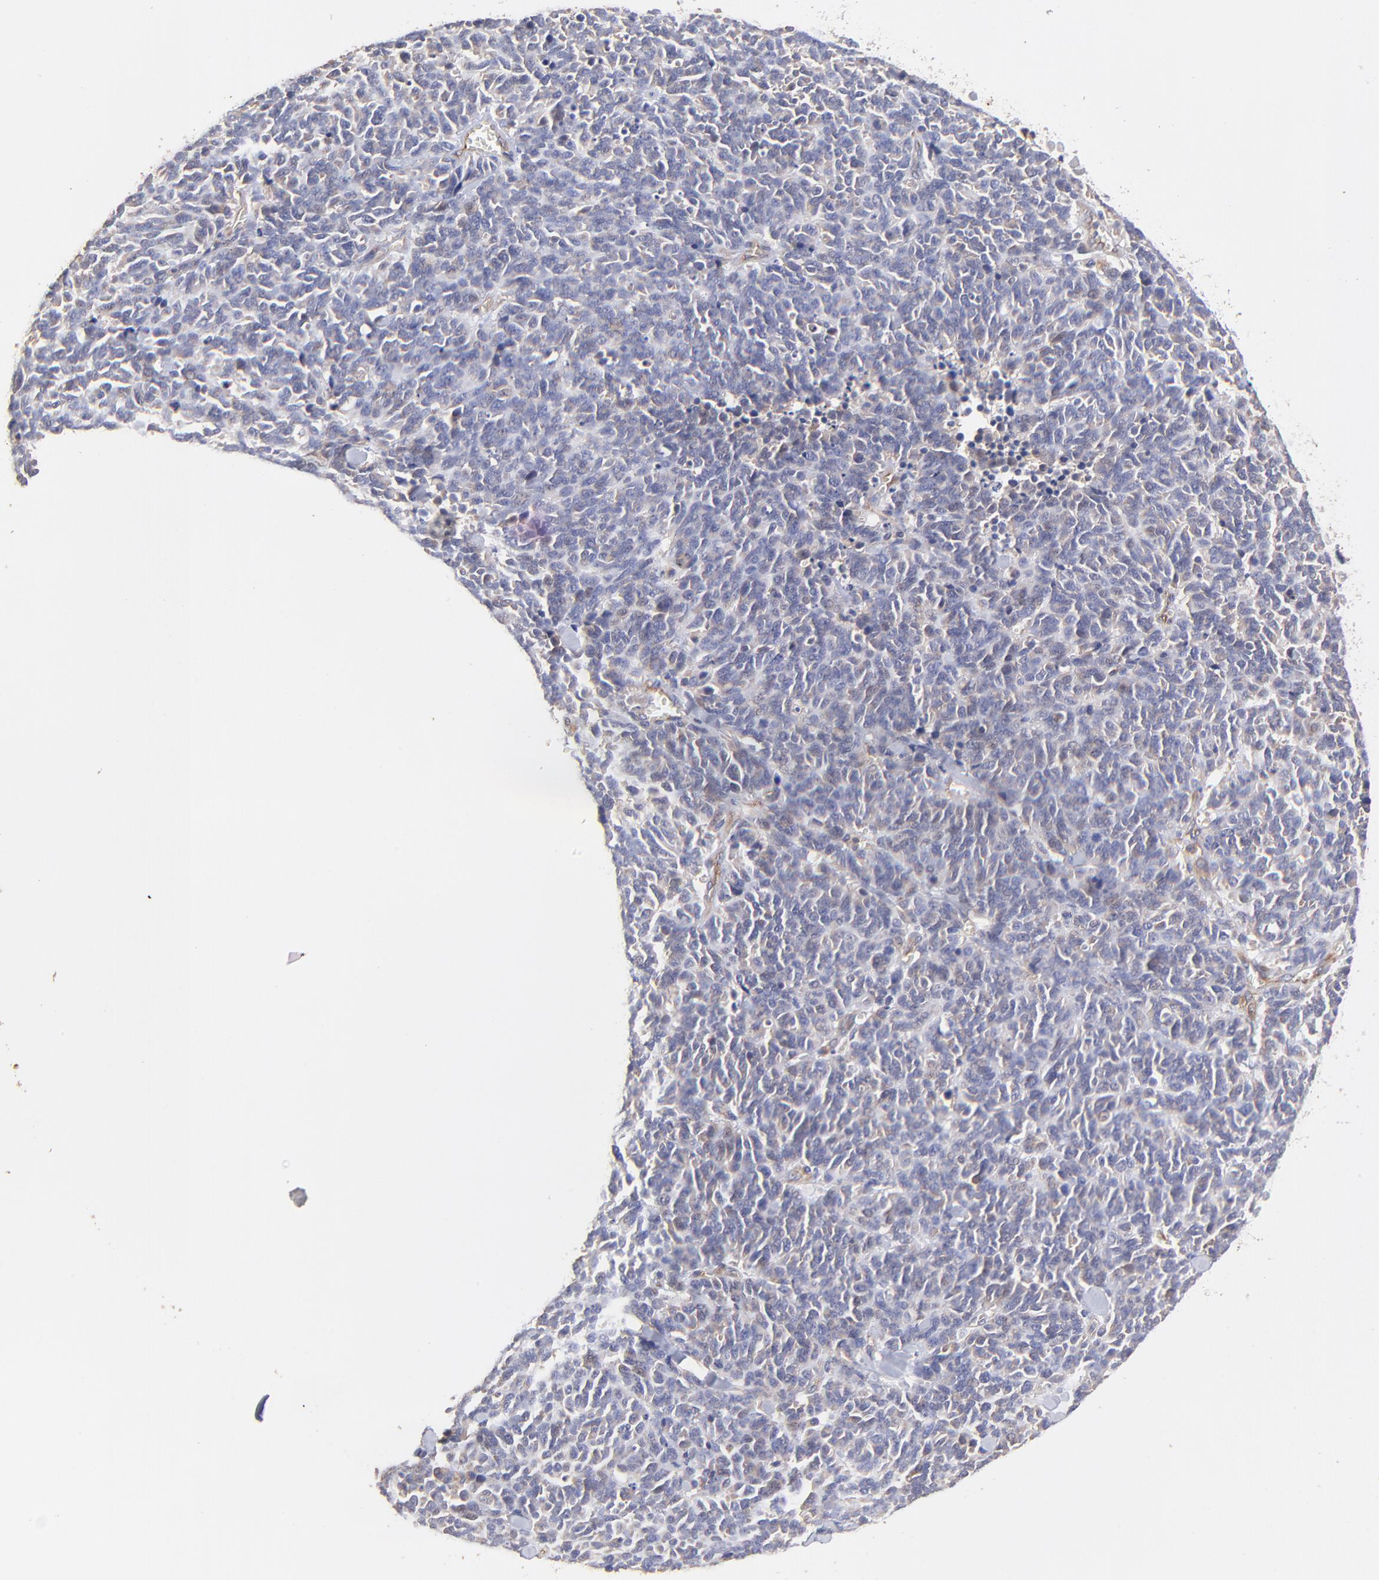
{"staining": {"intensity": "negative", "quantity": "none", "location": "none"}, "tissue": "lung cancer", "cell_type": "Tumor cells", "image_type": "cancer", "snomed": [{"axis": "morphology", "description": "Neoplasm, malignant, NOS"}, {"axis": "topography", "description": "Lung"}], "caption": "There is no significant expression in tumor cells of lung cancer (malignant neoplasm). (Immunohistochemistry (ihc), brightfield microscopy, high magnification).", "gene": "TNFAIP3", "patient": {"sex": "female", "age": 58}}